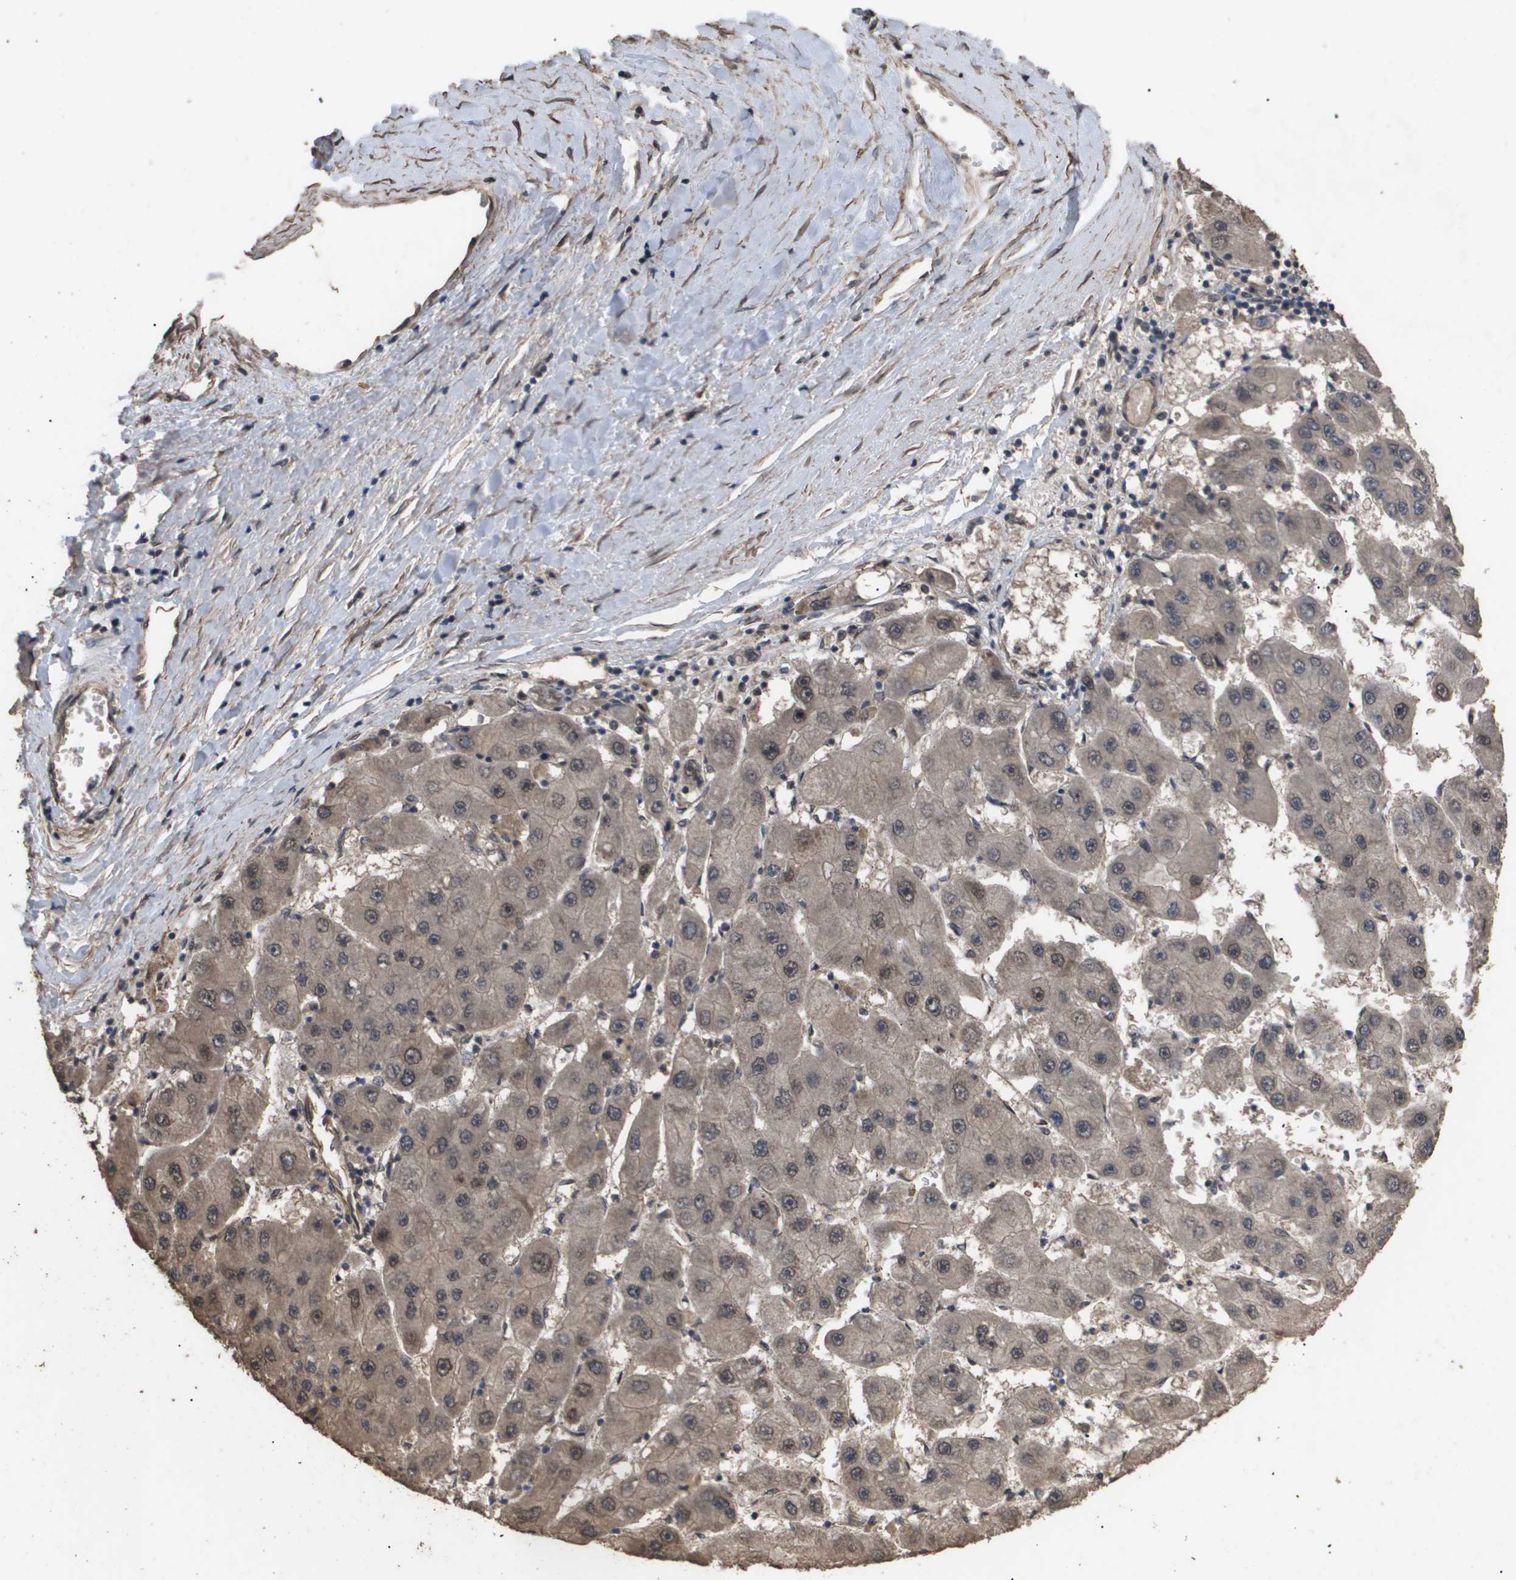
{"staining": {"intensity": "weak", "quantity": ">75%", "location": "cytoplasmic/membranous"}, "tissue": "liver cancer", "cell_type": "Tumor cells", "image_type": "cancer", "snomed": [{"axis": "morphology", "description": "Carcinoma, Hepatocellular, NOS"}, {"axis": "topography", "description": "Liver"}], "caption": "The micrograph shows immunohistochemical staining of liver hepatocellular carcinoma. There is weak cytoplasmic/membranous positivity is identified in about >75% of tumor cells. The protein is shown in brown color, while the nuclei are stained blue.", "gene": "CUL5", "patient": {"sex": "female", "age": 61}}